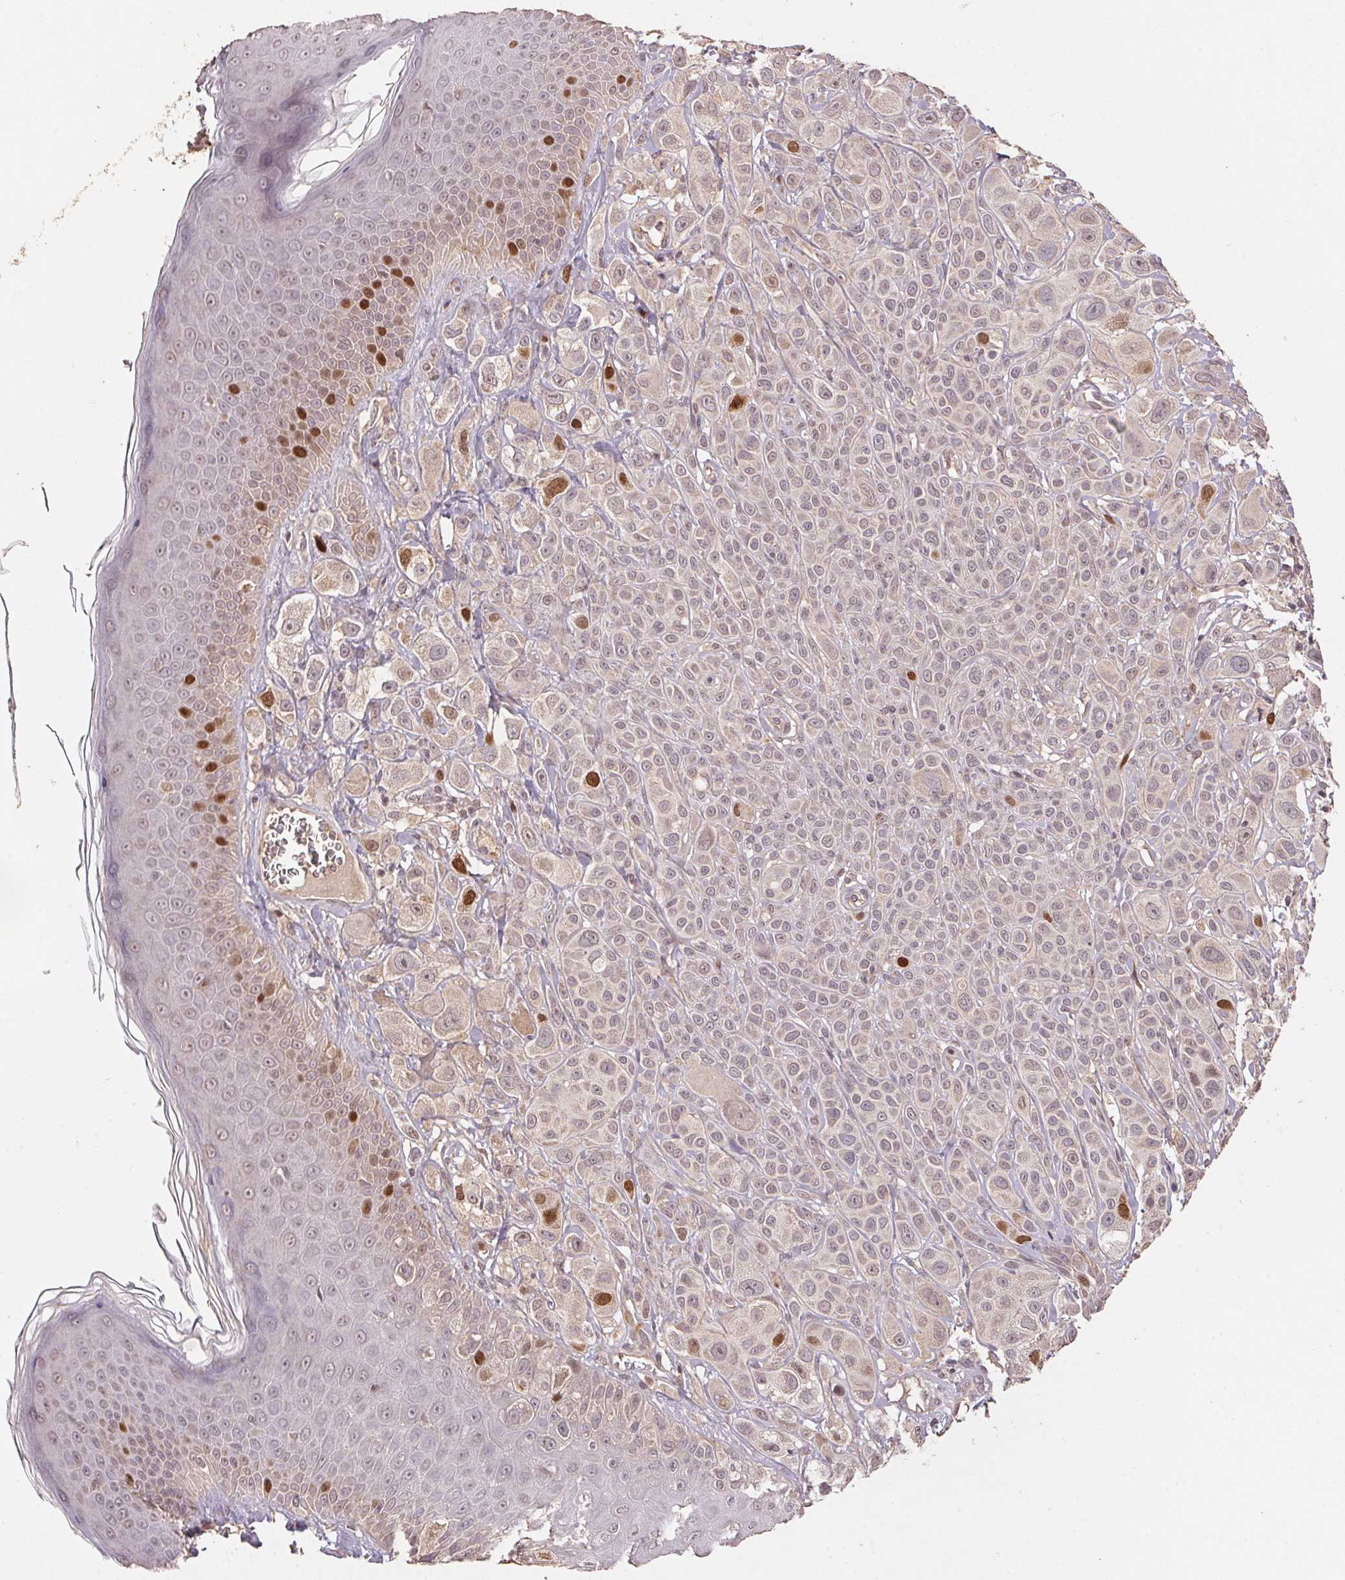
{"staining": {"intensity": "strong", "quantity": "<25%", "location": "nuclear"}, "tissue": "melanoma", "cell_type": "Tumor cells", "image_type": "cancer", "snomed": [{"axis": "morphology", "description": "Malignant melanoma, NOS"}, {"axis": "topography", "description": "Skin"}], "caption": "Immunohistochemical staining of melanoma demonstrates strong nuclear protein positivity in about <25% of tumor cells.", "gene": "CENPF", "patient": {"sex": "male", "age": 67}}